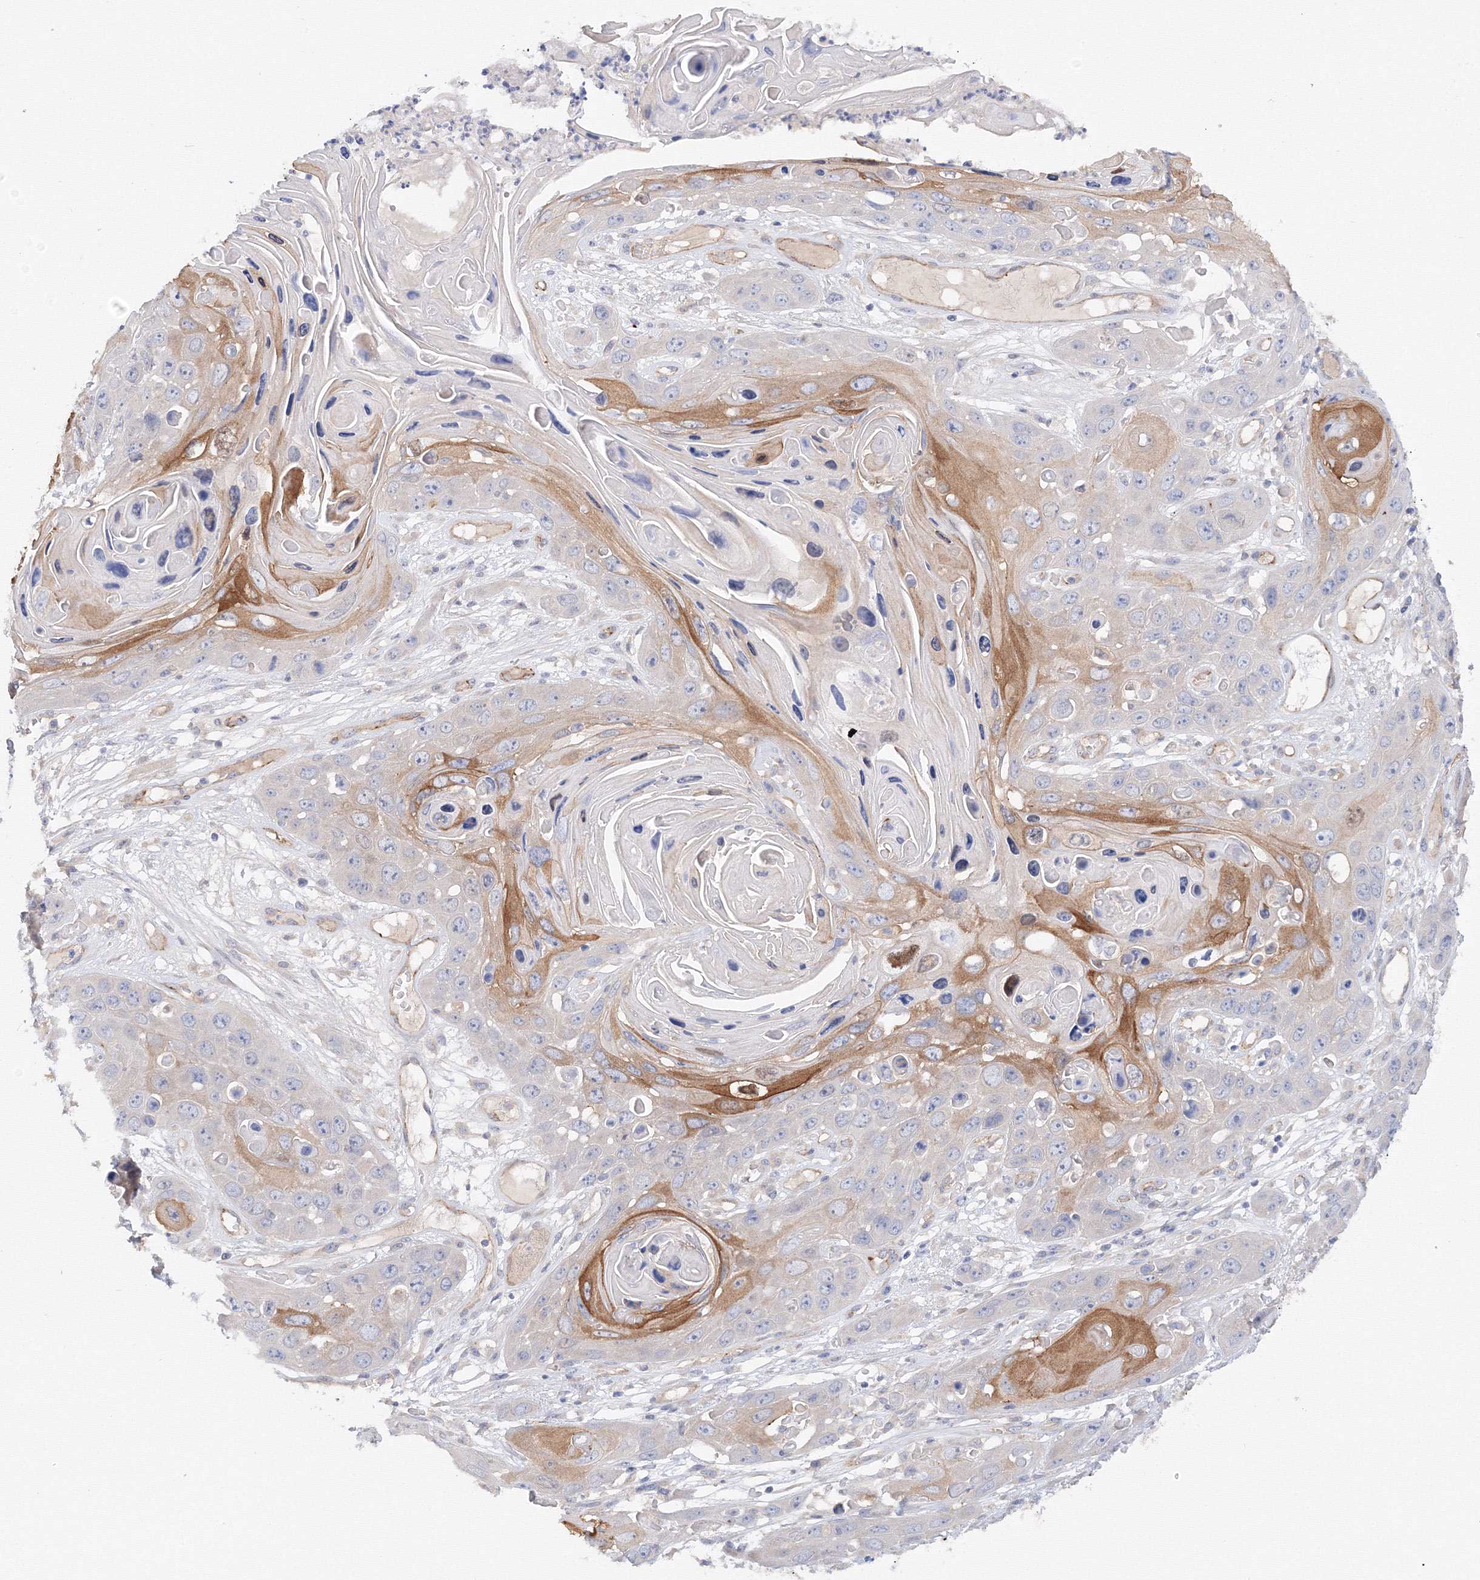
{"staining": {"intensity": "moderate", "quantity": "<25%", "location": "cytoplasmic/membranous"}, "tissue": "skin cancer", "cell_type": "Tumor cells", "image_type": "cancer", "snomed": [{"axis": "morphology", "description": "Squamous cell carcinoma, NOS"}, {"axis": "topography", "description": "Skin"}], "caption": "DAB (3,3'-diaminobenzidine) immunohistochemical staining of skin cancer (squamous cell carcinoma) exhibits moderate cytoplasmic/membranous protein staining in about <25% of tumor cells.", "gene": "DIS3L2", "patient": {"sex": "male", "age": 55}}